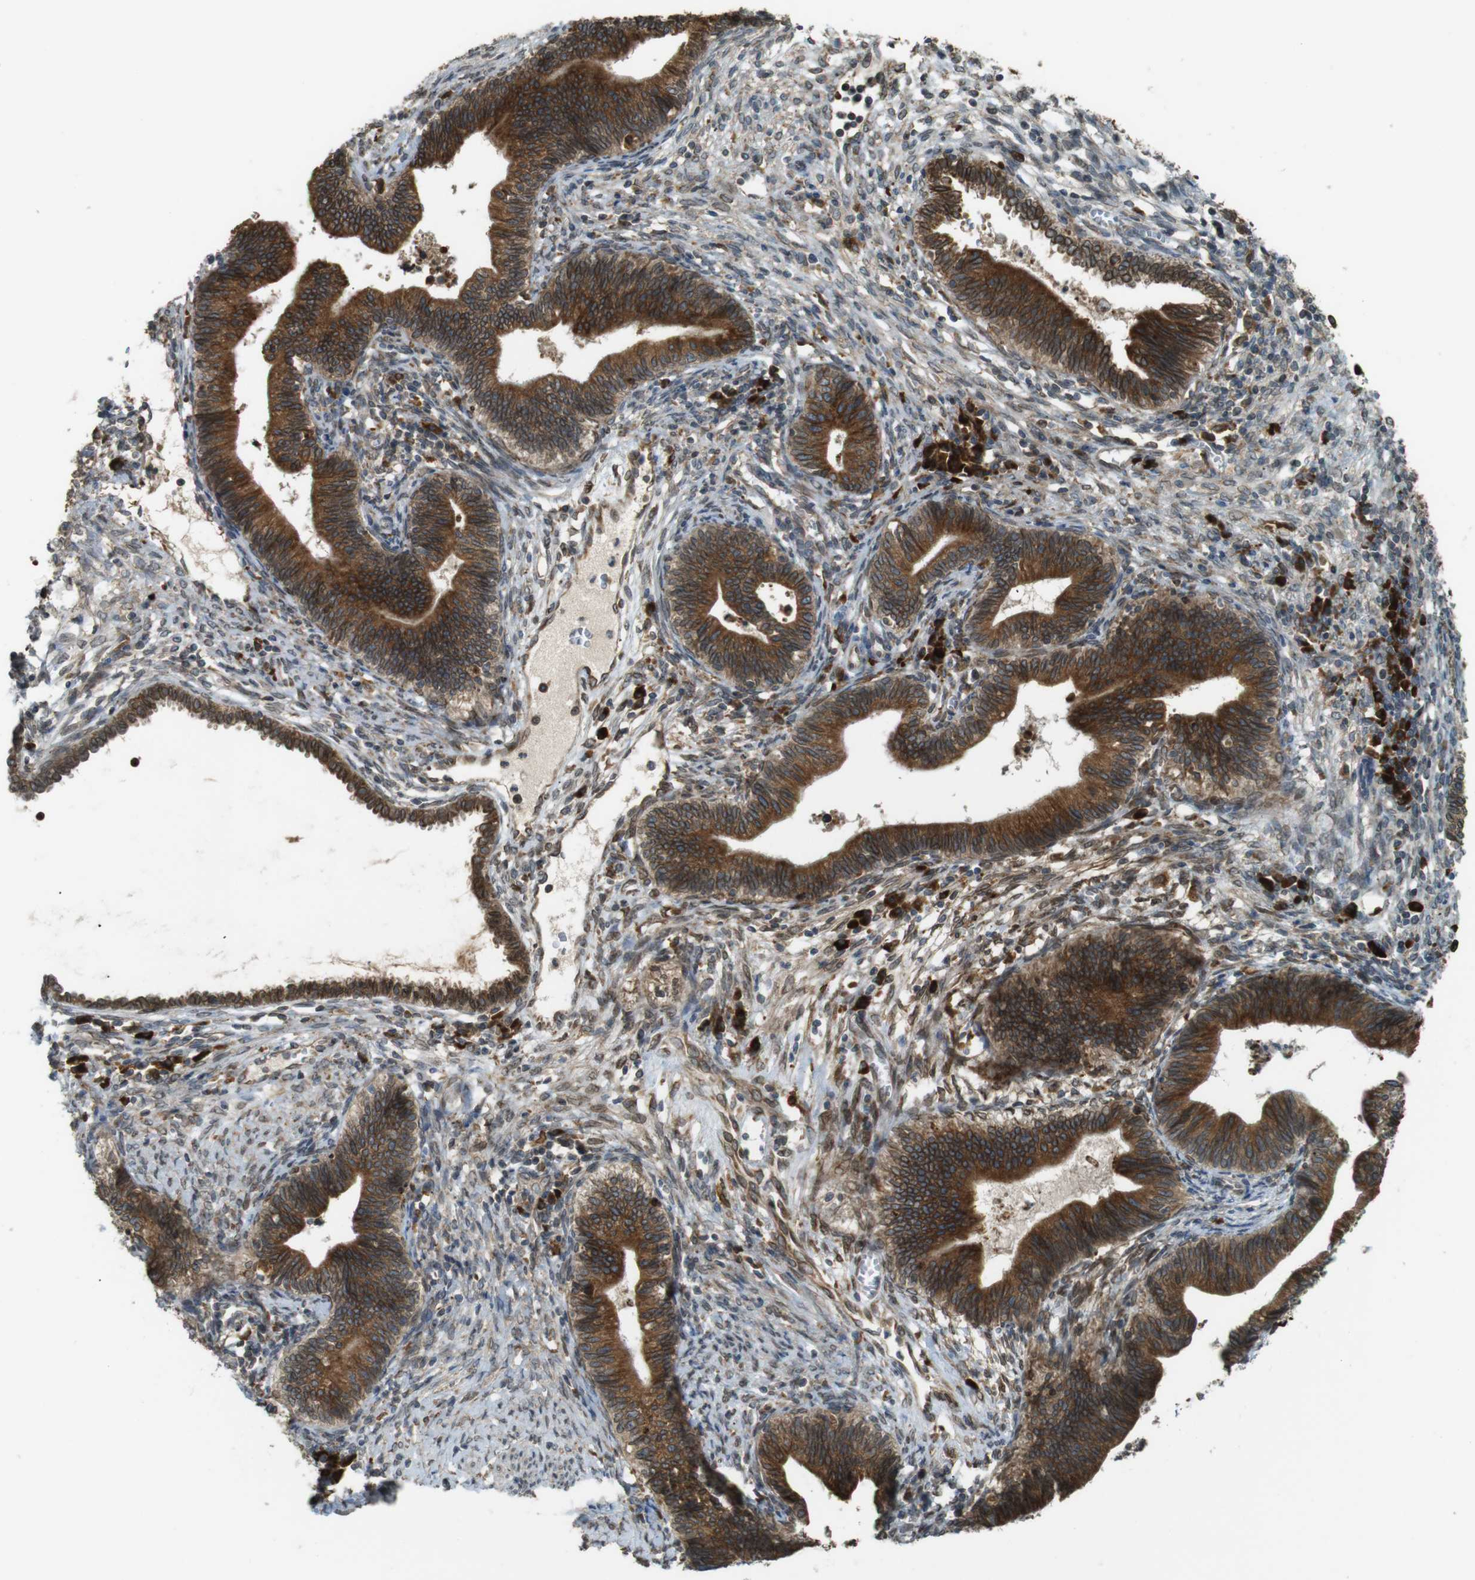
{"staining": {"intensity": "strong", "quantity": ">75%", "location": "cytoplasmic/membranous"}, "tissue": "cervical cancer", "cell_type": "Tumor cells", "image_type": "cancer", "snomed": [{"axis": "morphology", "description": "Adenocarcinoma, NOS"}, {"axis": "topography", "description": "Cervix"}], "caption": "Adenocarcinoma (cervical) stained with a brown dye demonstrates strong cytoplasmic/membranous positive expression in about >75% of tumor cells.", "gene": "TMED4", "patient": {"sex": "female", "age": 44}}